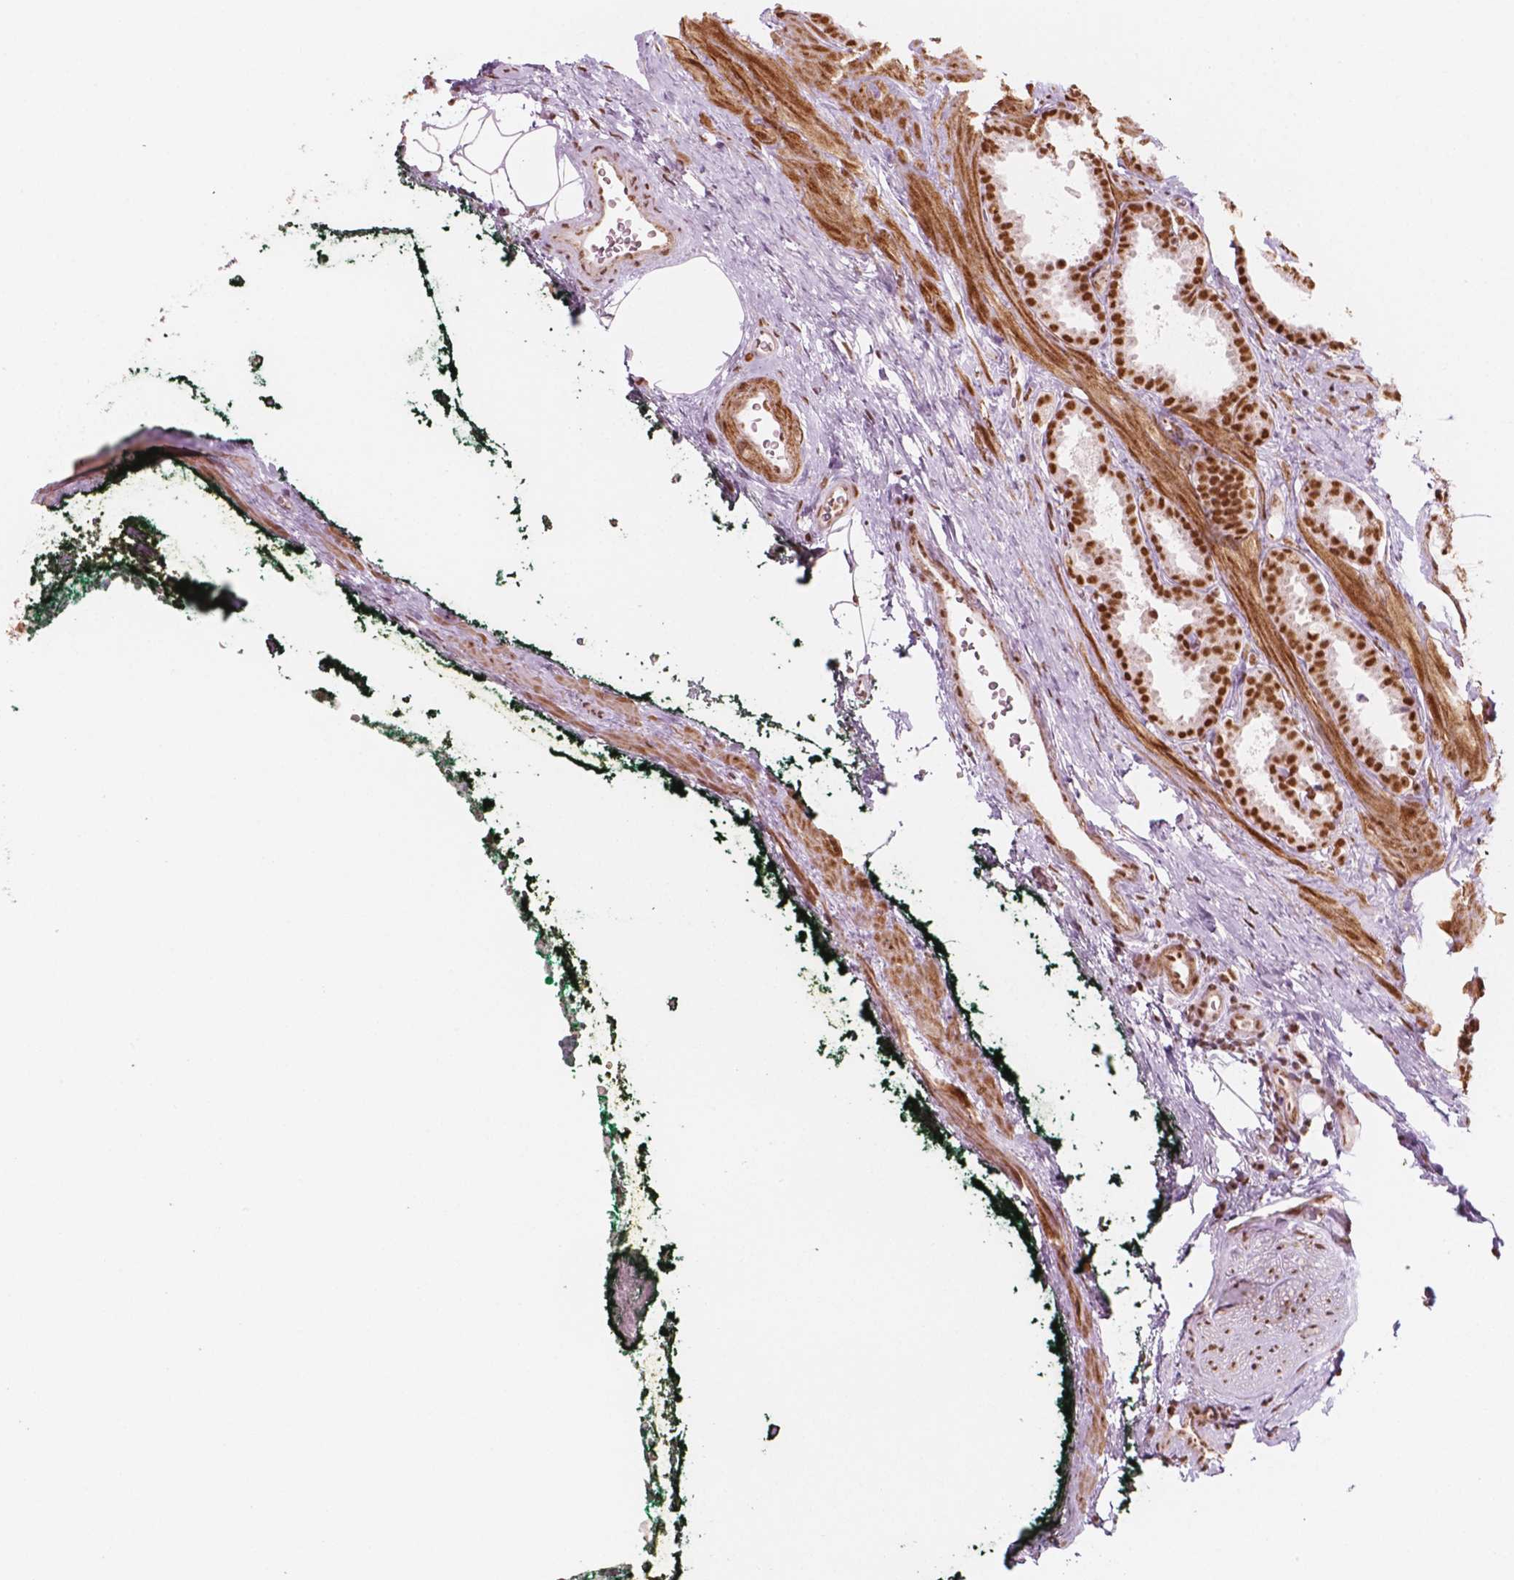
{"staining": {"intensity": "moderate", "quantity": ">75%", "location": "nuclear"}, "tissue": "prostate cancer", "cell_type": "Tumor cells", "image_type": "cancer", "snomed": [{"axis": "morphology", "description": "Adenocarcinoma, NOS"}, {"axis": "topography", "description": "Prostate"}], "caption": "Immunohistochemistry of human adenocarcinoma (prostate) shows medium levels of moderate nuclear staining in about >75% of tumor cells. (DAB (3,3'-diaminobenzidine) = brown stain, brightfield microscopy at high magnification).", "gene": "GTF3C5", "patient": {"sex": "male", "age": 64}}